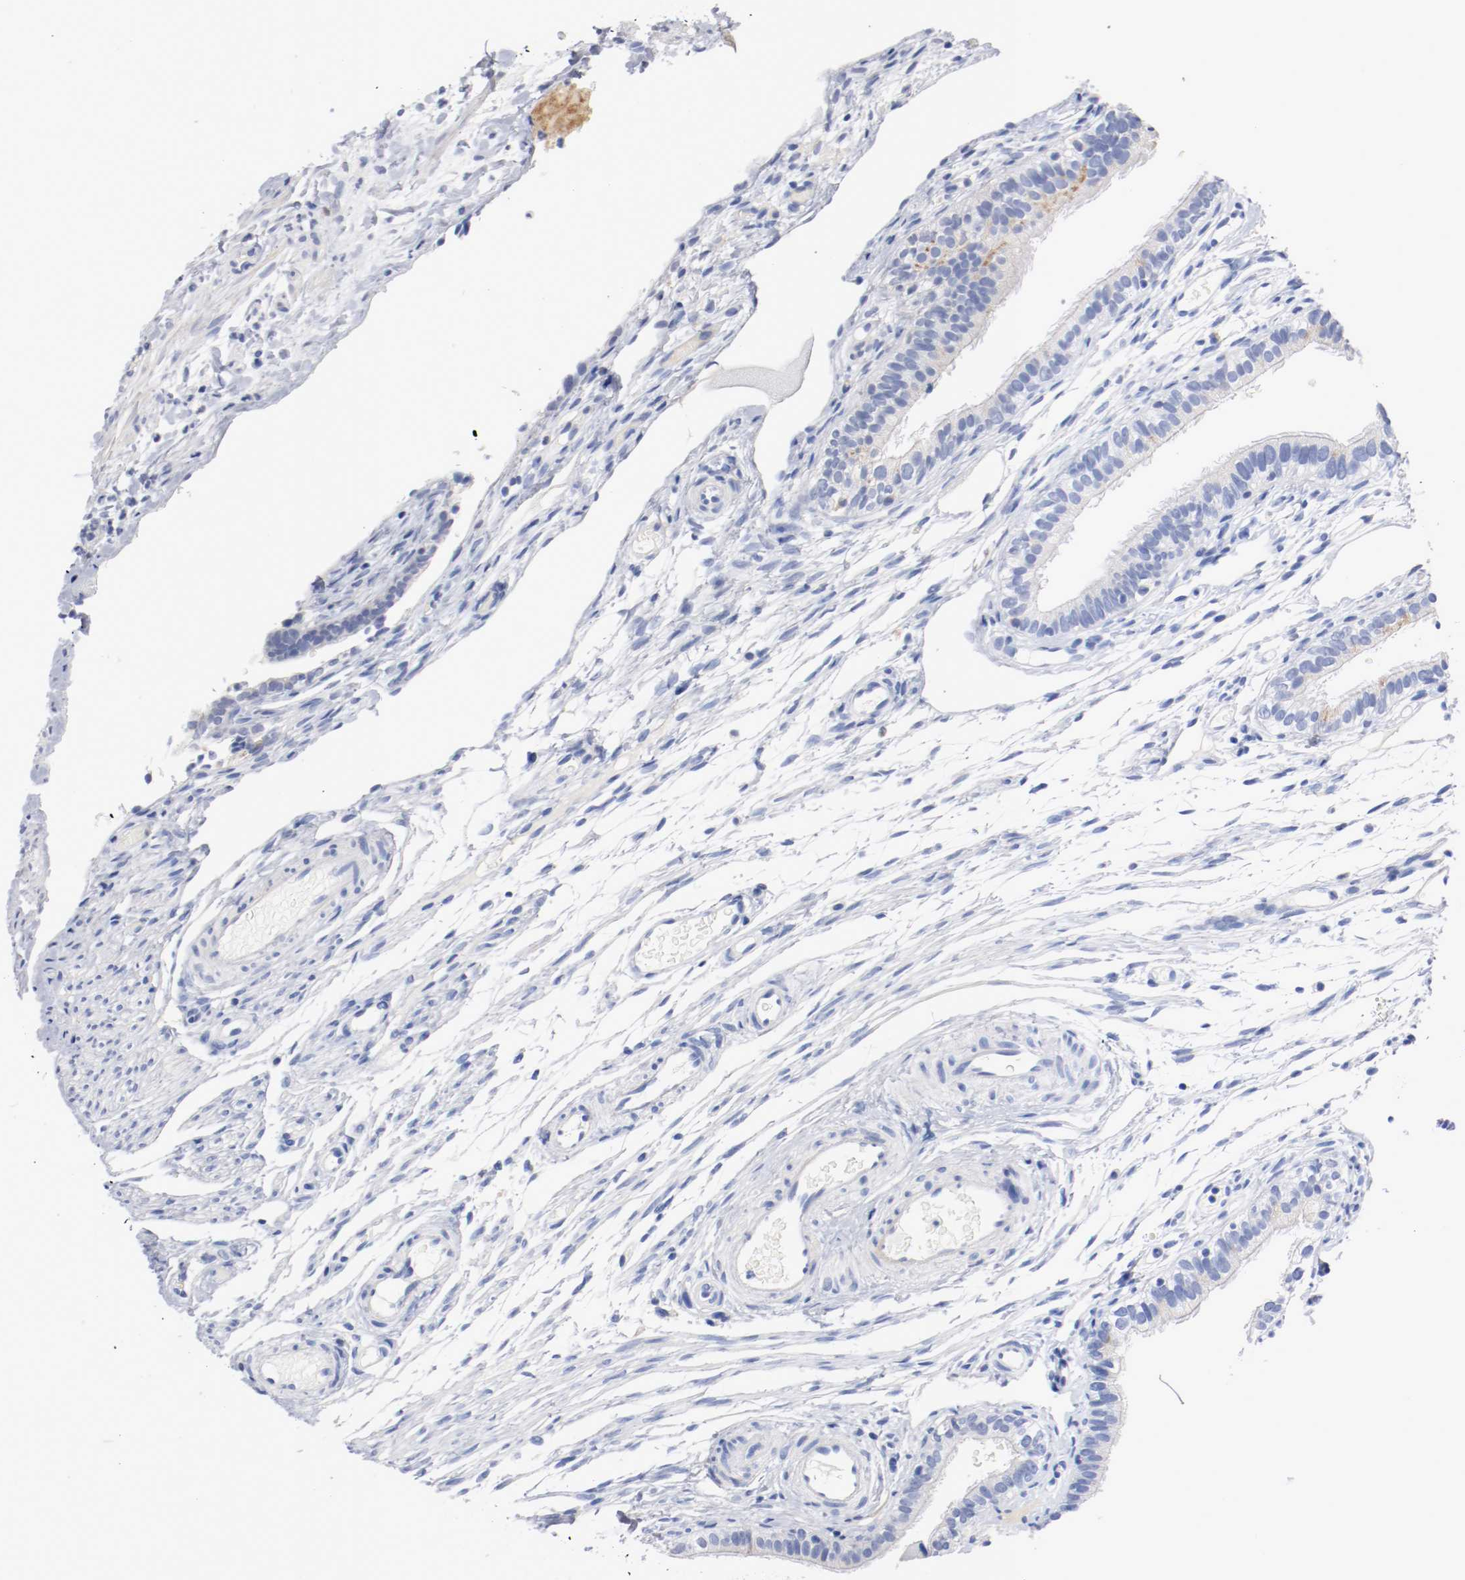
{"staining": {"intensity": "negative", "quantity": "none", "location": "none"}, "tissue": "fallopian tube", "cell_type": "Glandular cells", "image_type": "normal", "snomed": [{"axis": "morphology", "description": "Normal tissue, NOS"}, {"axis": "morphology", "description": "Dermoid, NOS"}, {"axis": "topography", "description": "Fallopian tube"}], "caption": "High power microscopy micrograph of an immunohistochemistry (IHC) micrograph of normal fallopian tube, revealing no significant expression in glandular cells. The staining was performed using DAB (3,3'-diaminobenzidine) to visualize the protein expression in brown, while the nuclei were stained in blue with hematoxylin (Magnification: 20x).", "gene": "FGFBP1", "patient": {"sex": "female", "age": 33}}